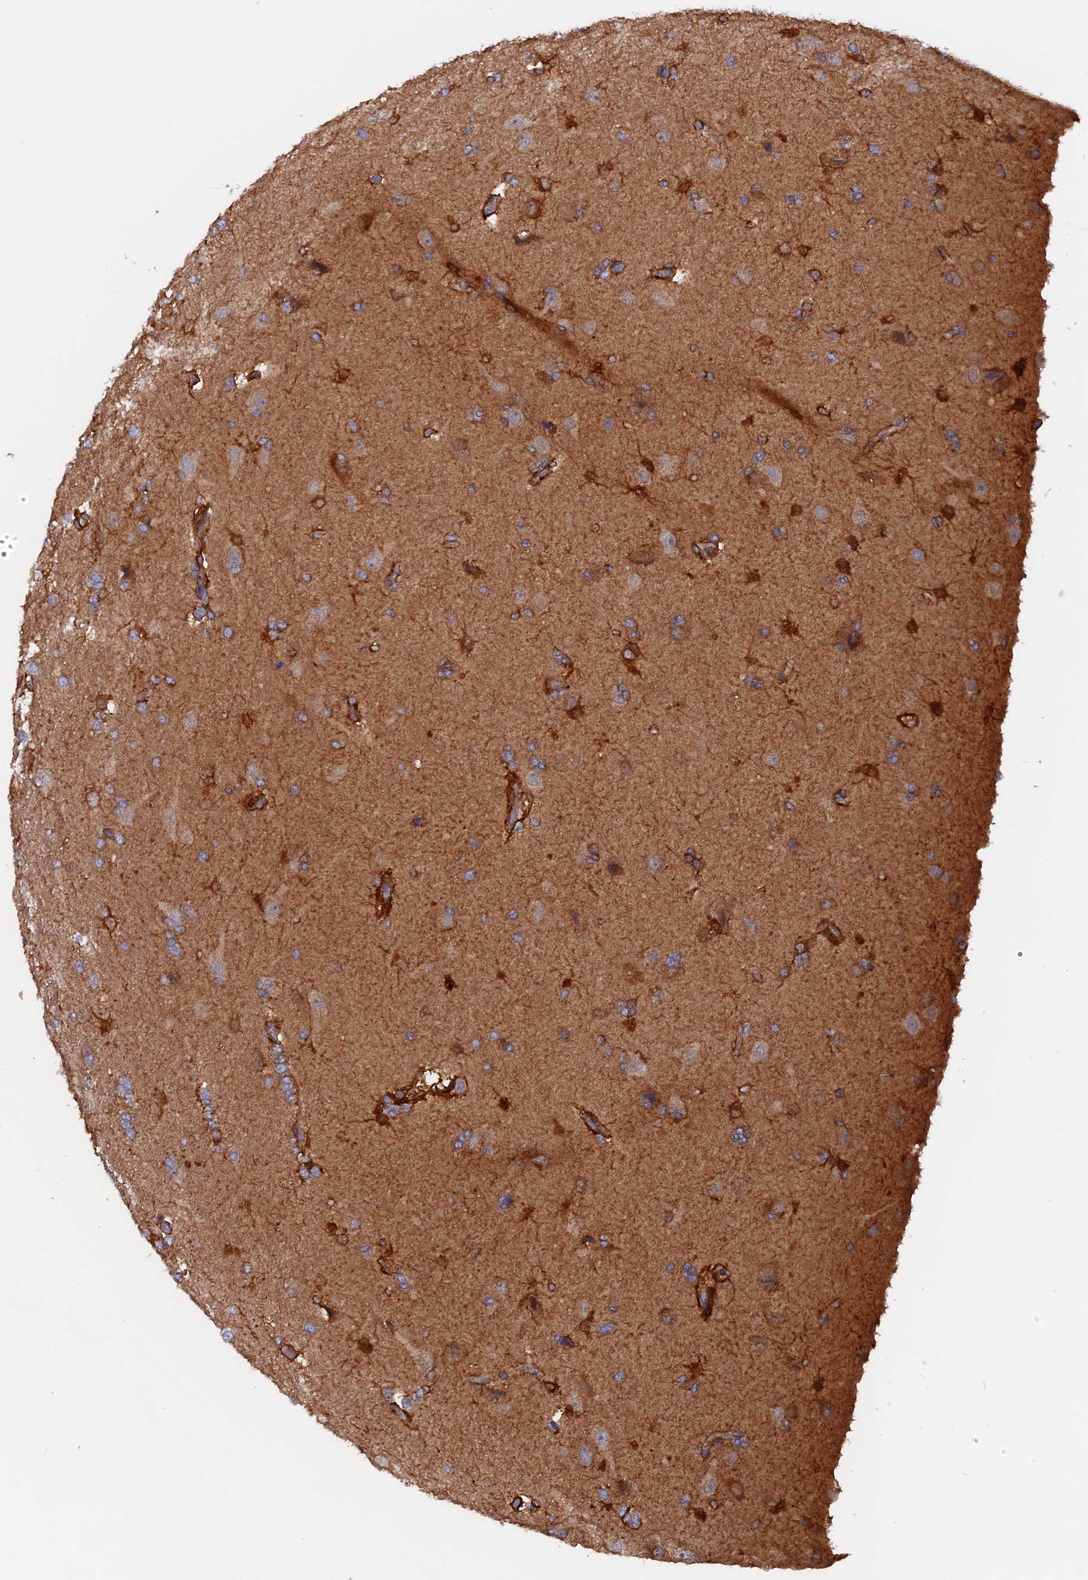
{"staining": {"intensity": "moderate", "quantity": ">75%", "location": "cytoplasmic/membranous"}, "tissue": "glioma", "cell_type": "Tumor cells", "image_type": "cancer", "snomed": [{"axis": "morphology", "description": "Glioma, malignant, High grade"}, {"axis": "topography", "description": "Brain"}], "caption": "Tumor cells demonstrate moderate cytoplasmic/membranous positivity in approximately >75% of cells in glioma. (DAB (3,3'-diaminobenzidine) IHC with brightfield microscopy, high magnification).", "gene": "BLVRA", "patient": {"sex": "male", "age": 72}}